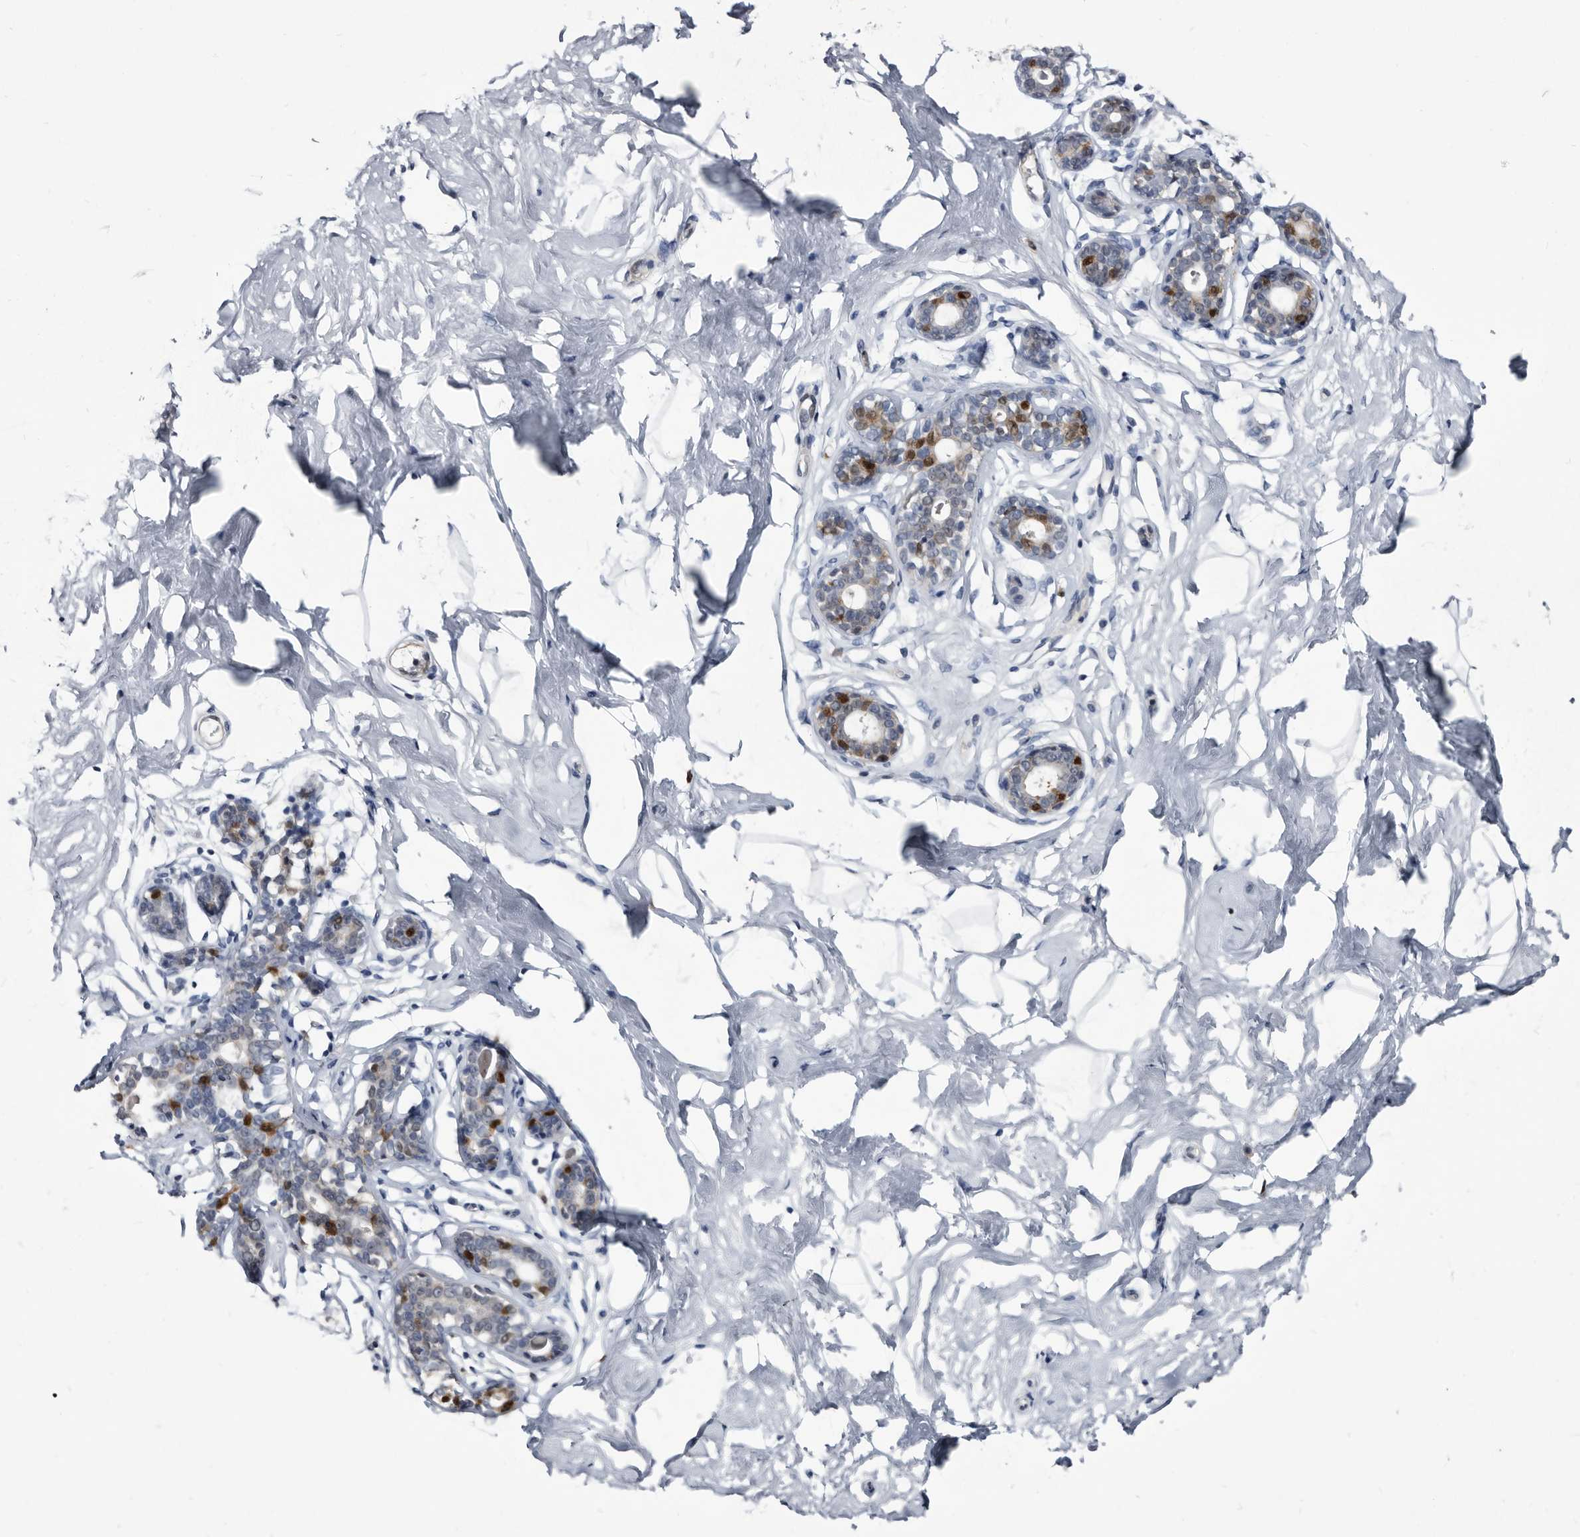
{"staining": {"intensity": "negative", "quantity": "none", "location": "none"}, "tissue": "breast", "cell_type": "Adipocytes", "image_type": "normal", "snomed": [{"axis": "morphology", "description": "Normal tissue, NOS"}, {"axis": "morphology", "description": "Adenoma, NOS"}, {"axis": "topography", "description": "Breast"}], "caption": "Immunohistochemistry of normal human breast shows no positivity in adipocytes.", "gene": "SERPINB8", "patient": {"sex": "female", "age": 23}}